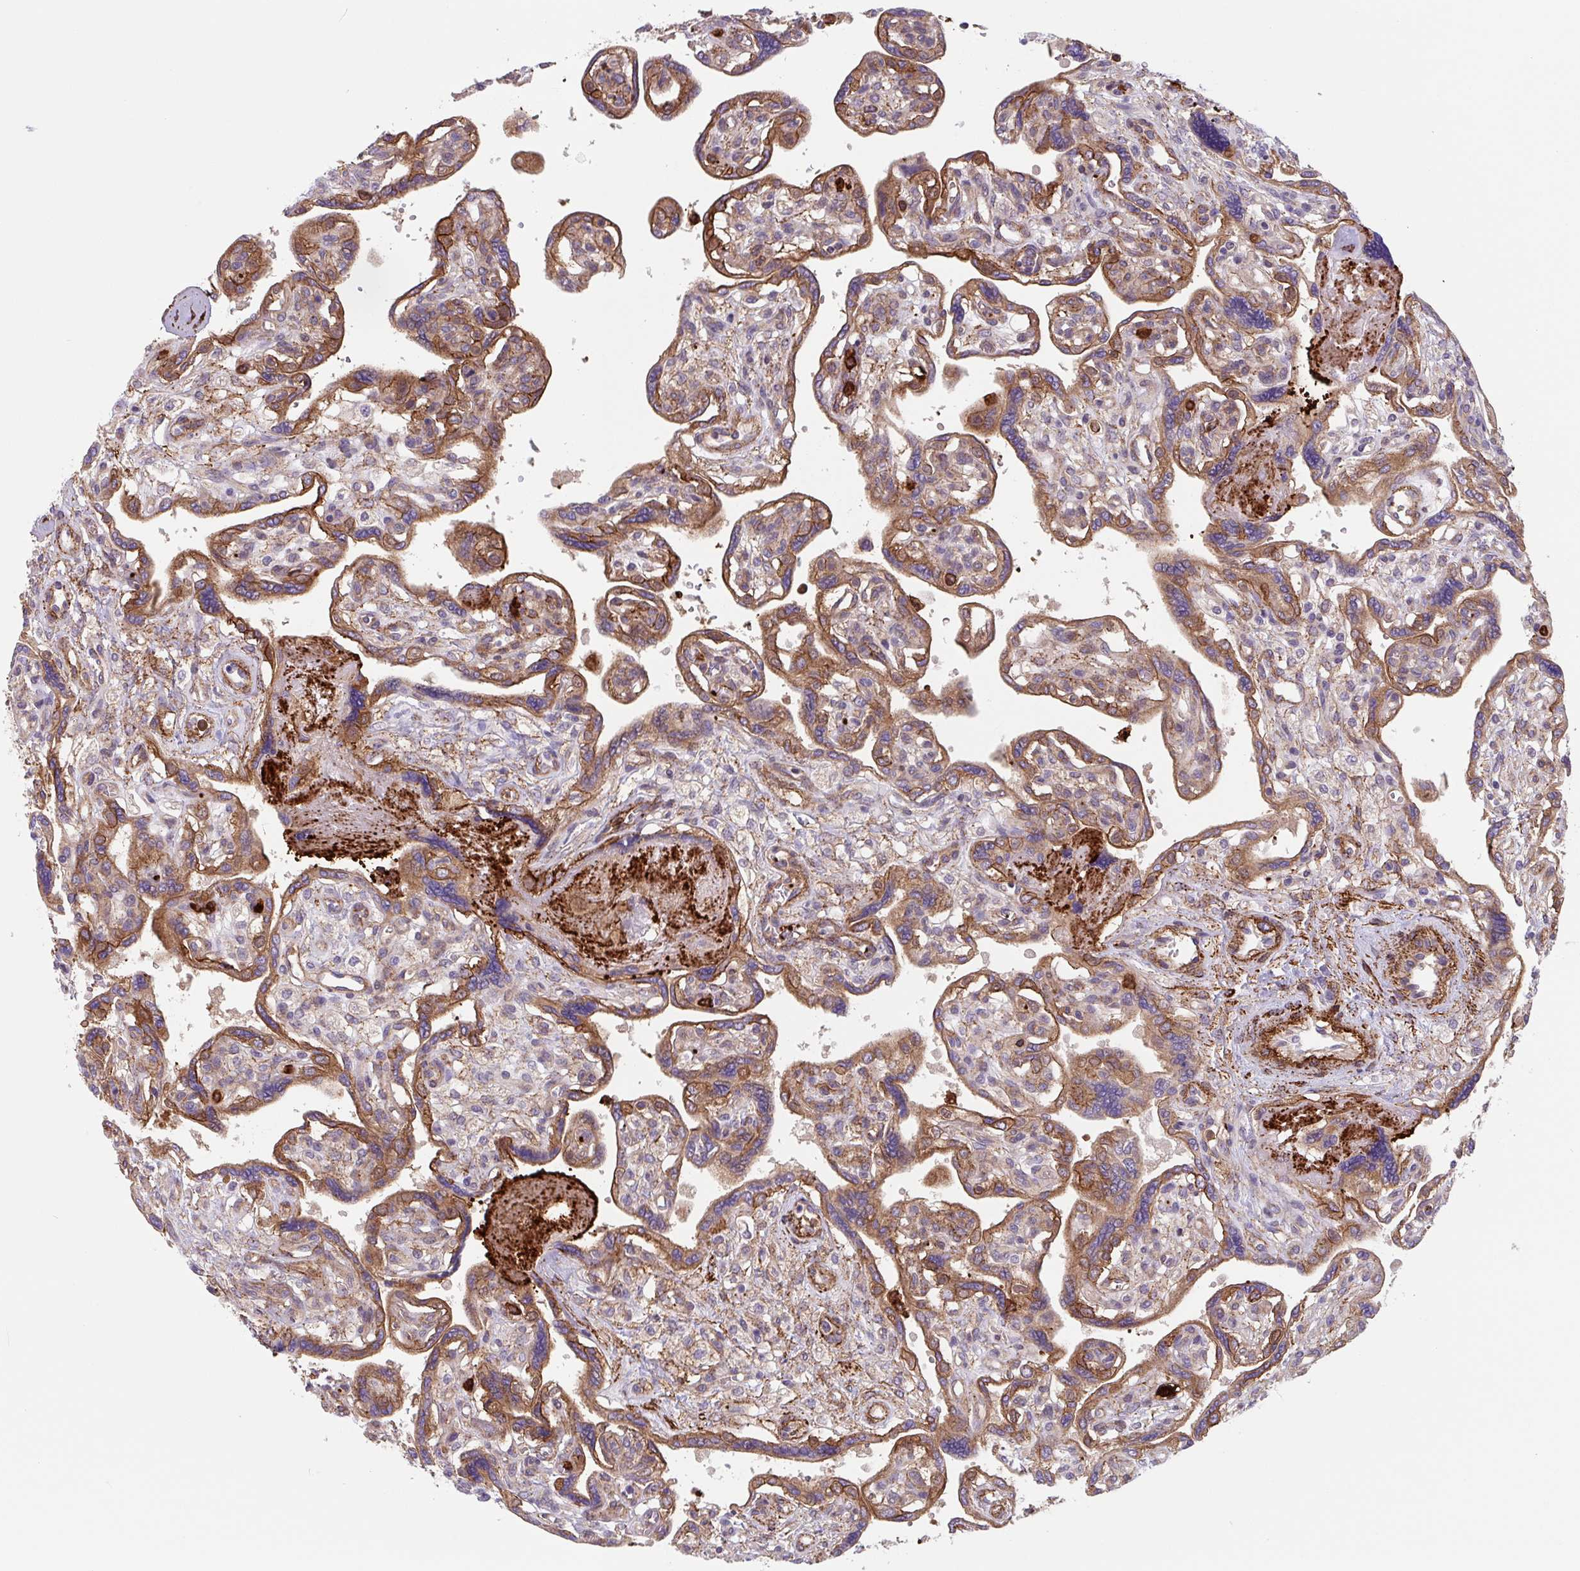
{"staining": {"intensity": "strong", "quantity": ">75%", "location": "cytoplasmic/membranous"}, "tissue": "placenta", "cell_type": "Decidual cells", "image_type": "normal", "snomed": [{"axis": "morphology", "description": "Normal tissue, NOS"}, {"axis": "topography", "description": "Placenta"}], "caption": "Protein staining of normal placenta reveals strong cytoplasmic/membranous positivity in approximately >75% of decidual cells.", "gene": "DHFR2", "patient": {"sex": "female", "age": 39}}